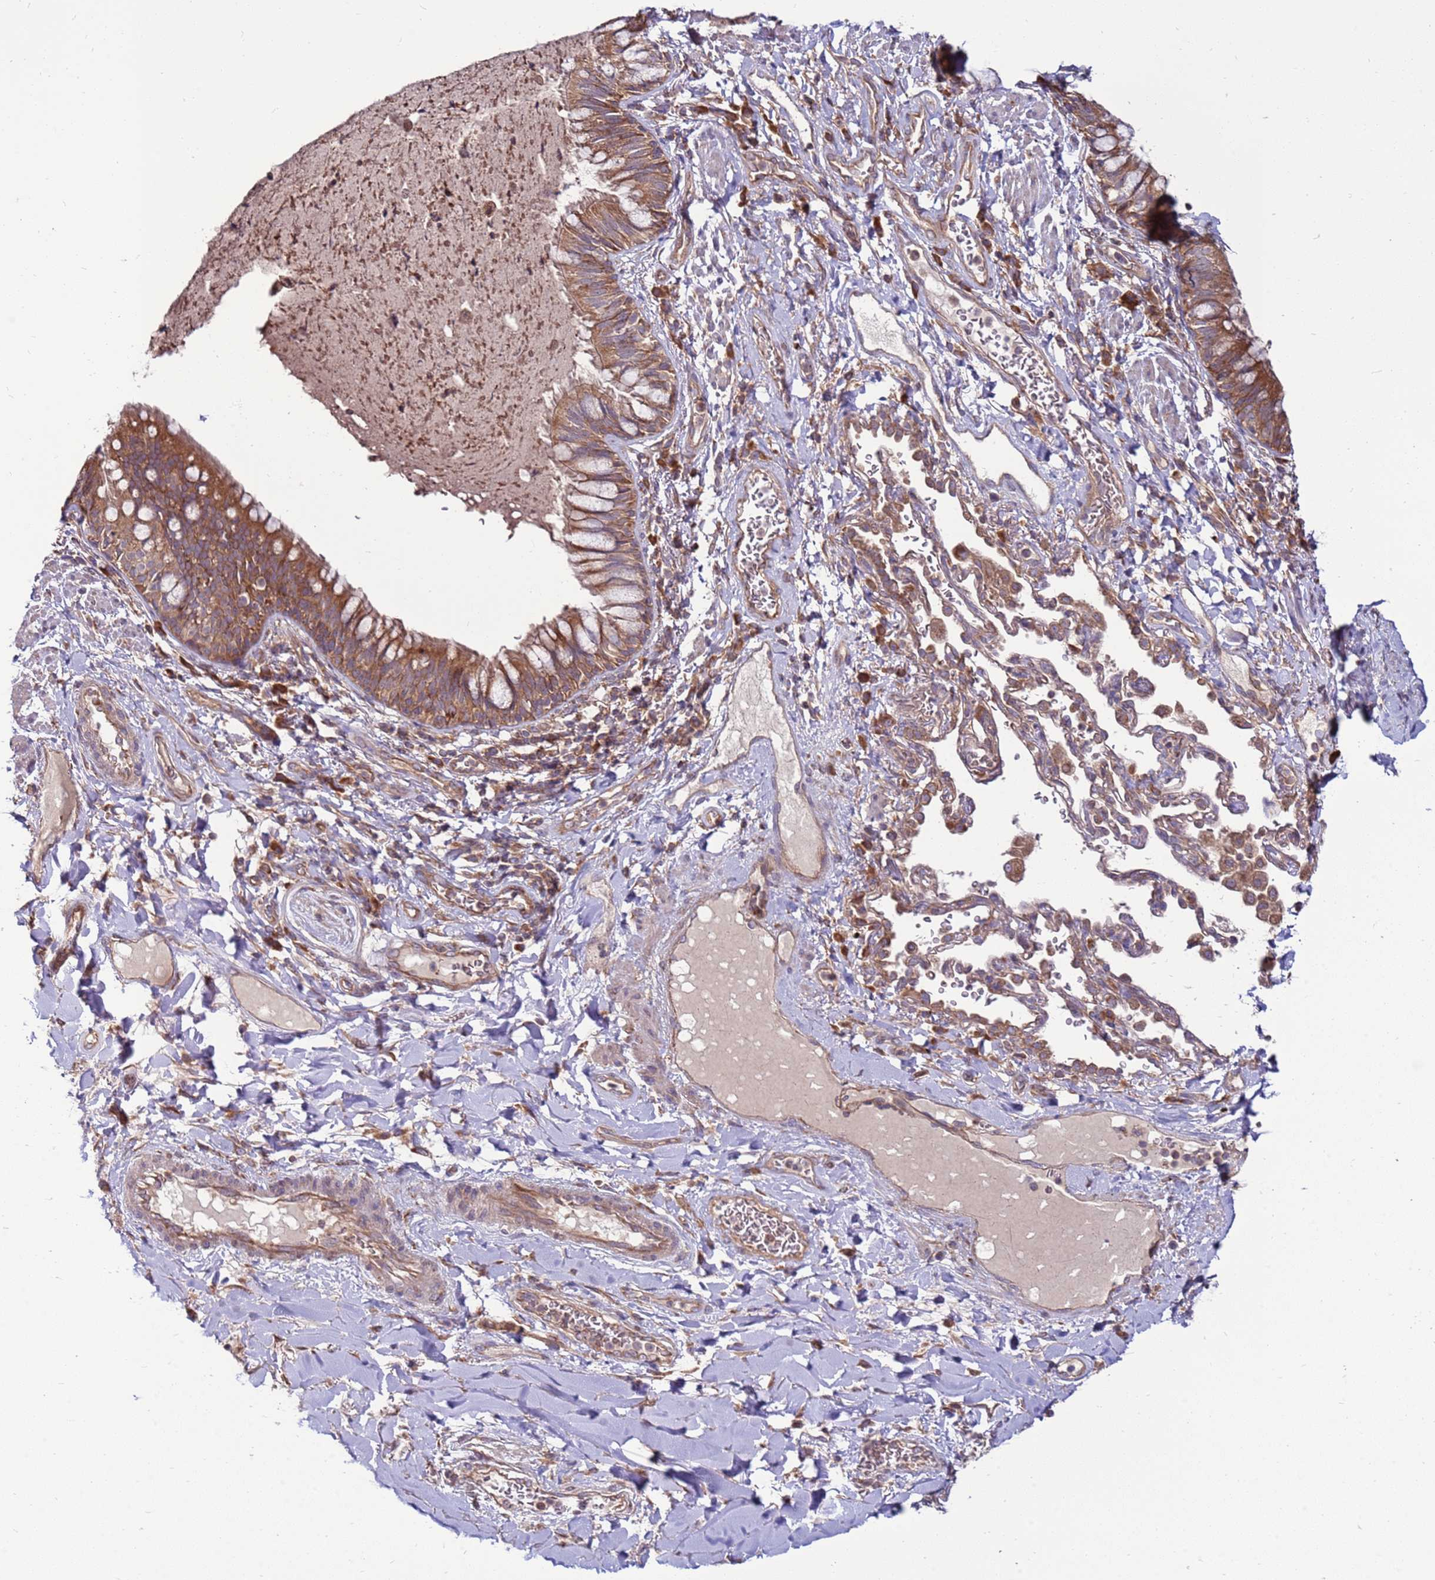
{"staining": {"intensity": "moderate", "quantity": ">75%", "location": "cytoplasmic/membranous"}, "tissue": "nasopharynx", "cell_type": "Respiratory epithelial cells", "image_type": "normal", "snomed": [{"axis": "morphology", "description": "Normal tissue, NOS"}, {"axis": "topography", "description": "Nasopharynx"}], "caption": "The micrograph displays staining of benign nasopharynx, revealing moderate cytoplasmic/membranous protein expression (brown color) within respiratory epithelial cells.", "gene": "SLC44A5", "patient": {"sex": "male", "age": 64}}